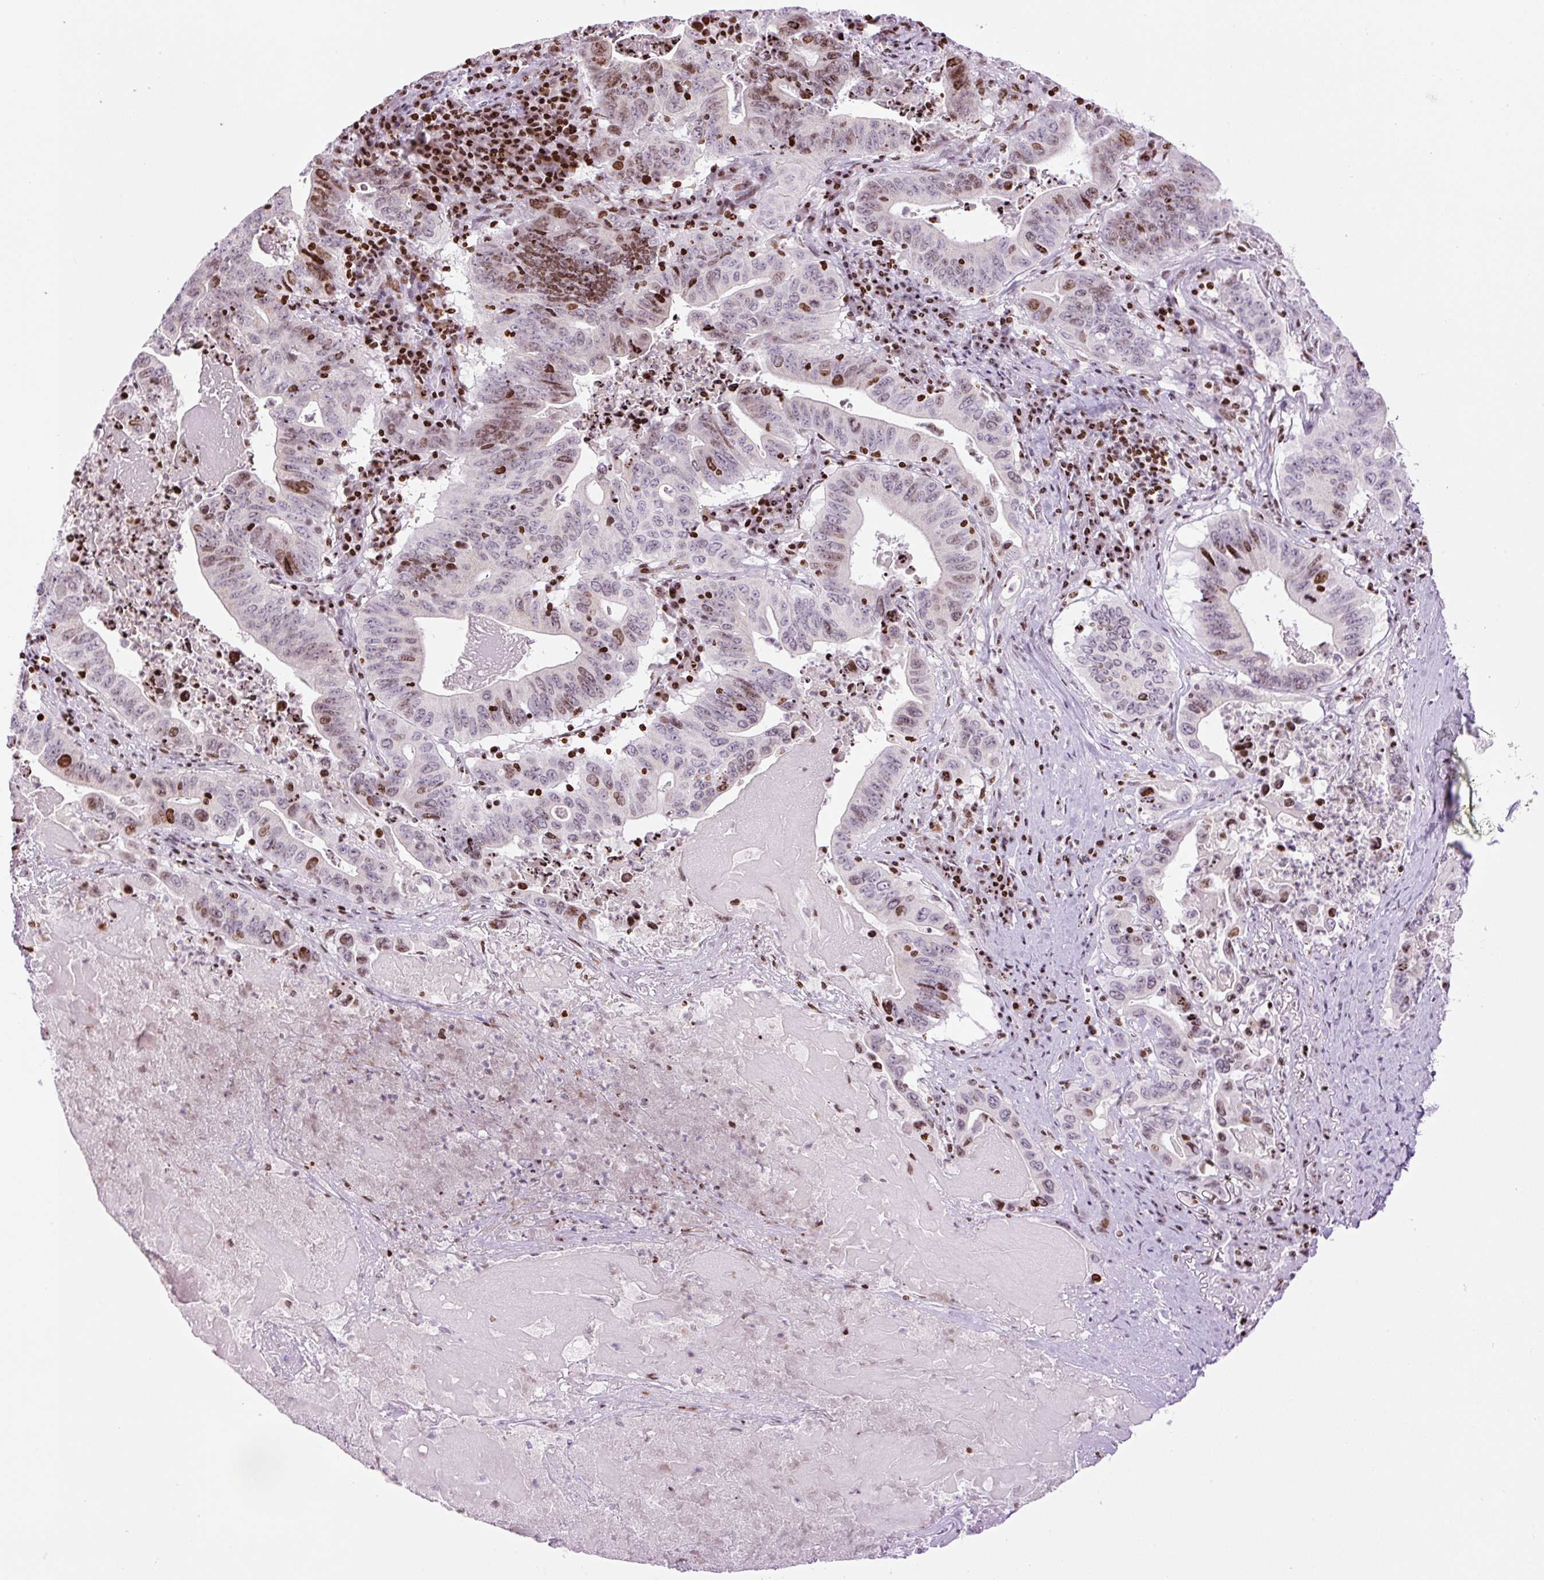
{"staining": {"intensity": "moderate", "quantity": "25%-75%", "location": "nuclear"}, "tissue": "lung cancer", "cell_type": "Tumor cells", "image_type": "cancer", "snomed": [{"axis": "morphology", "description": "Adenocarcinoma, NOS"}, {"axis": "topography", "description": "Lung"}], "caption": "Approximately 25%-75% of tumor cells in lung cancer exhibit moderate nuclear protein expression as visualized by brown immunohistochemical staining.", "gene": "TMEM177", "patient": {"sex": "female", "age": 60}}